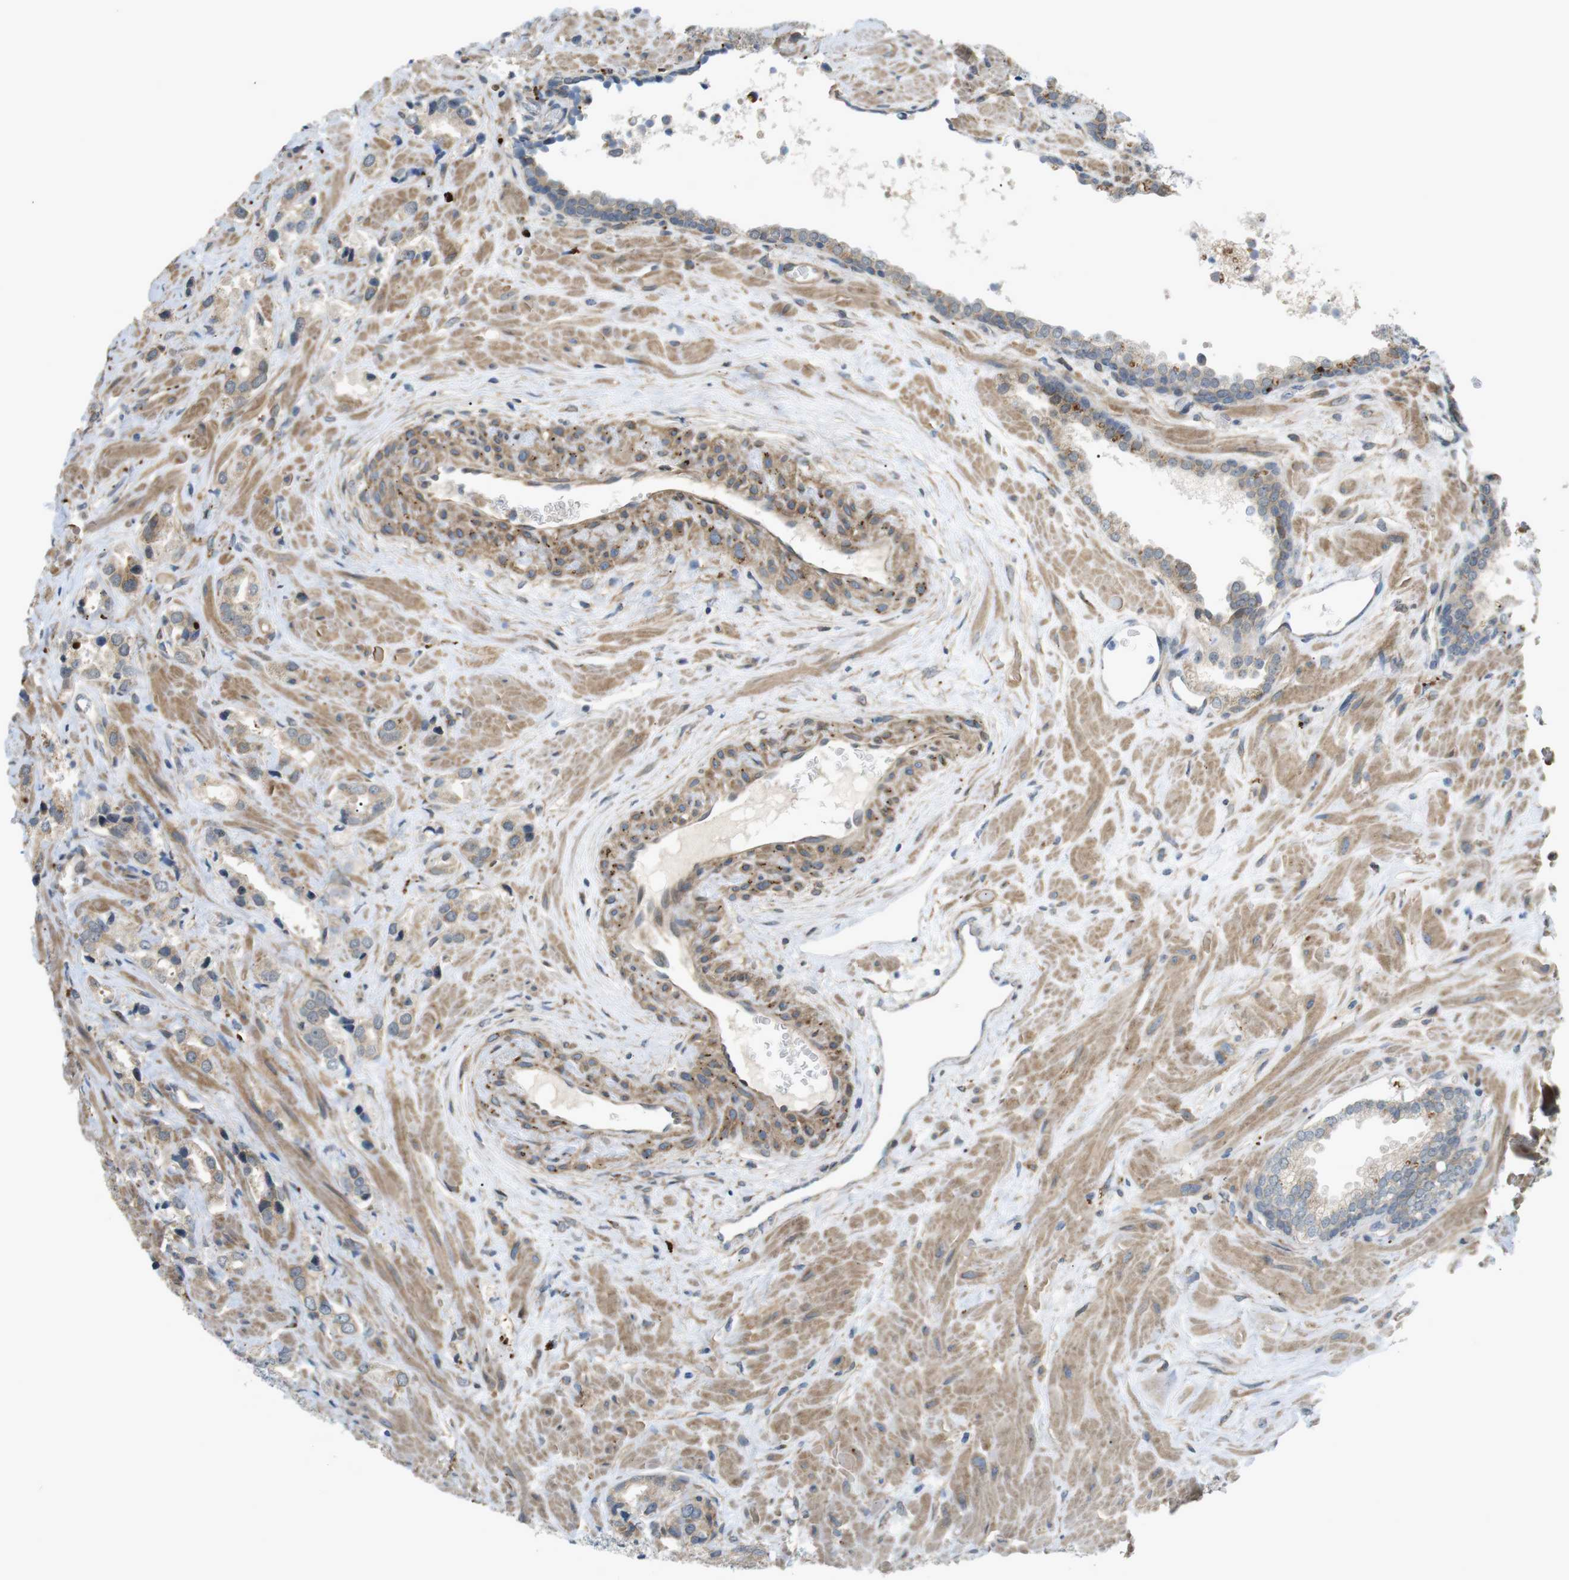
{"staining": {"intensity": "moderate", "quantity": ">75%", "location": "cytoplasmic/membranous"}, "tissue": "prostate cancer", "cell_type": "Tumor cells", "image_type": "cancer", "snomed": [{"axis": "morphology", "description": "Adenocarcinoma, High grade"}, {"axis": "topography", "description": "Prostate"}], "caption": "Prostate cancer stained with a protein marker reveals moderate staining in tumor cells.", "gene": "KANK2", "patient": {"sex": "male", "age": 64}}